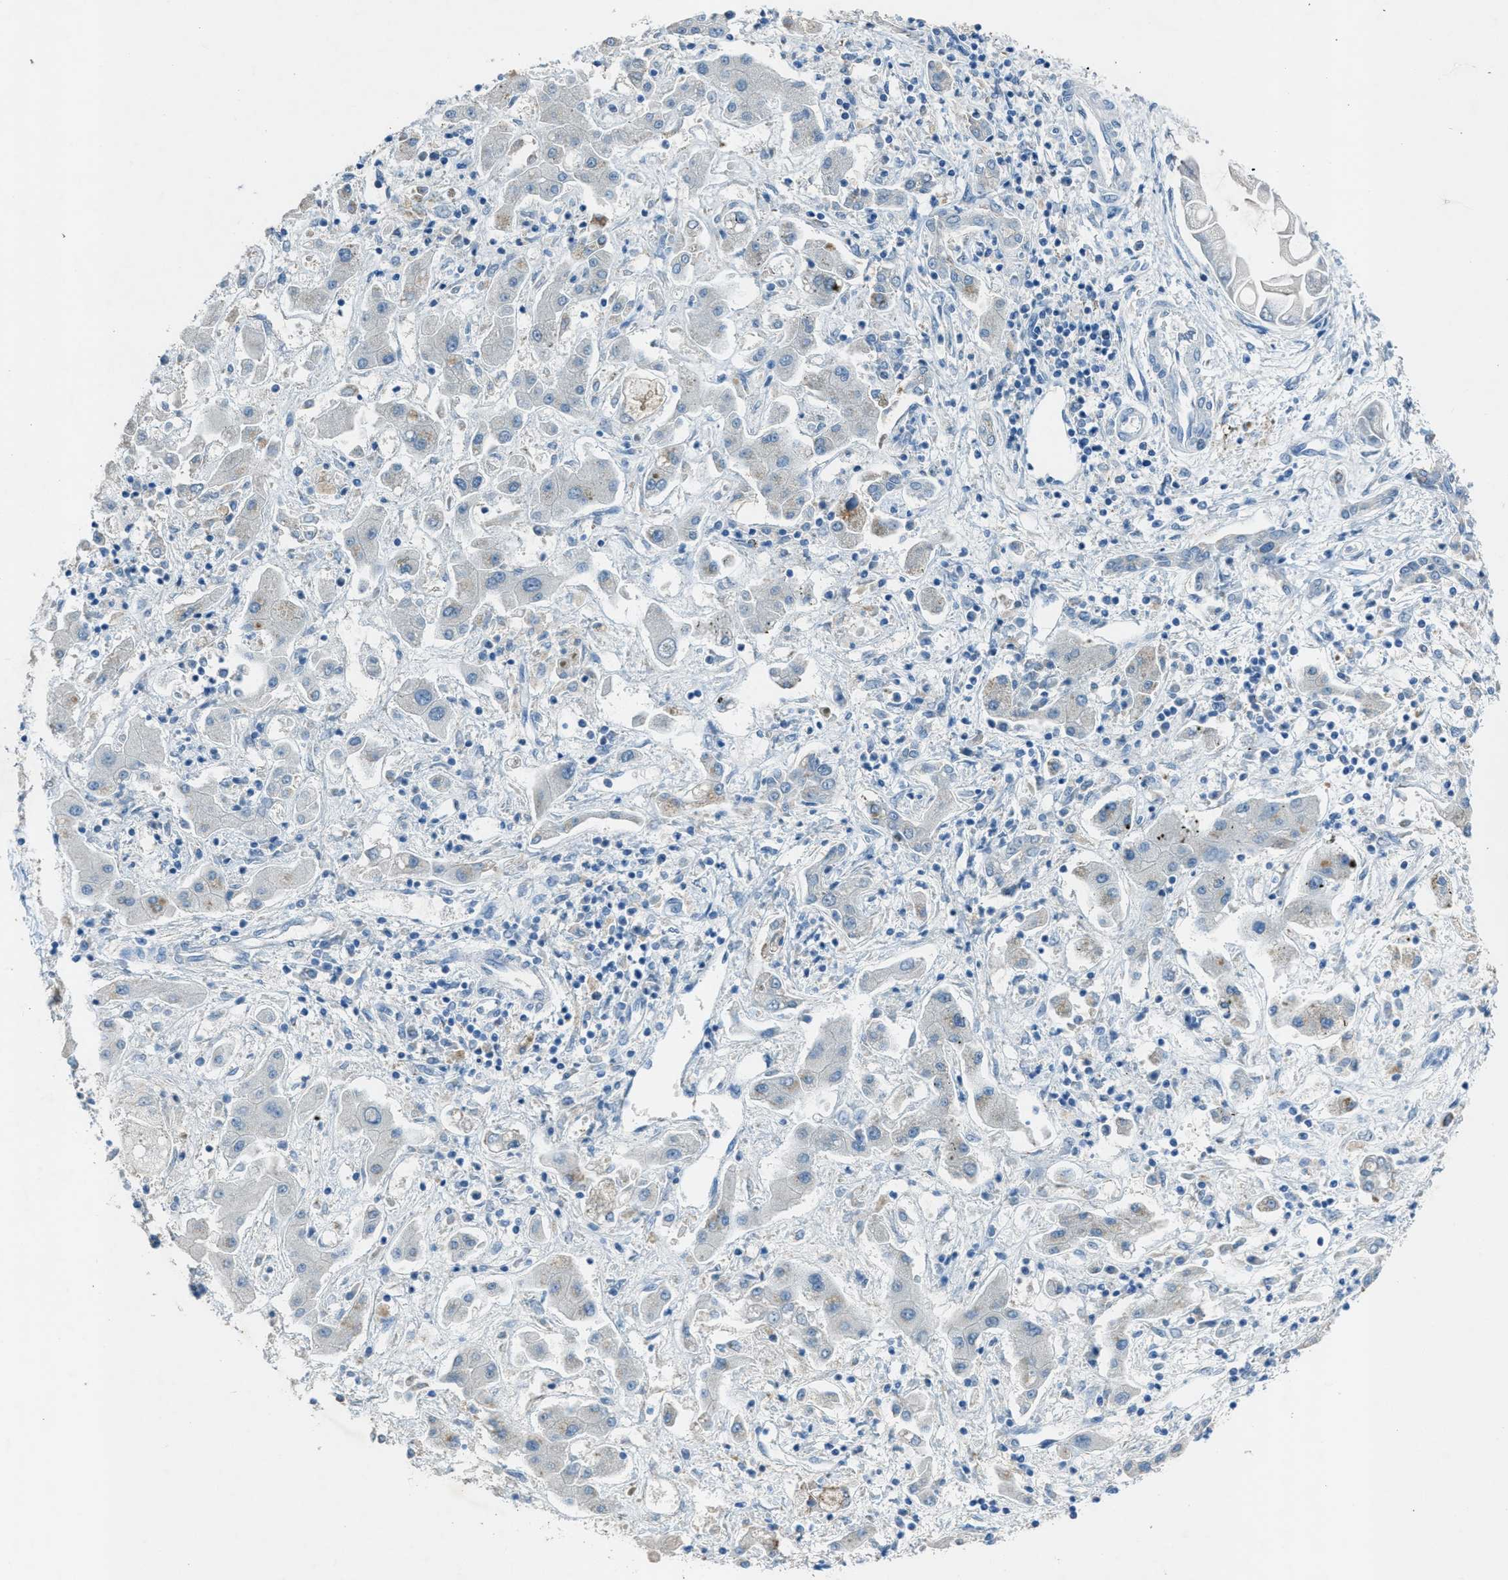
{"staining": {"intensity": "negative", "quantity": "none", "location": "none"}, "tissue": "liver cancer", "cell_type": "Tumor cells", "image_type": "cancer", "snomed": [{"axis": "morphology", "description": "Cholangiocarcinoma"}, {"axis": "topography", "description": "Liver"}], "caption": "The immunohistochemistry (IHC) histopathology image has no significant staining in tumor cells of liver cancer tissue. (Immunohistochemistry (ihc), brightfield microscopy, high magnification).", "gene": "CDON", "patient": {"sex": "male", "age": 50}}